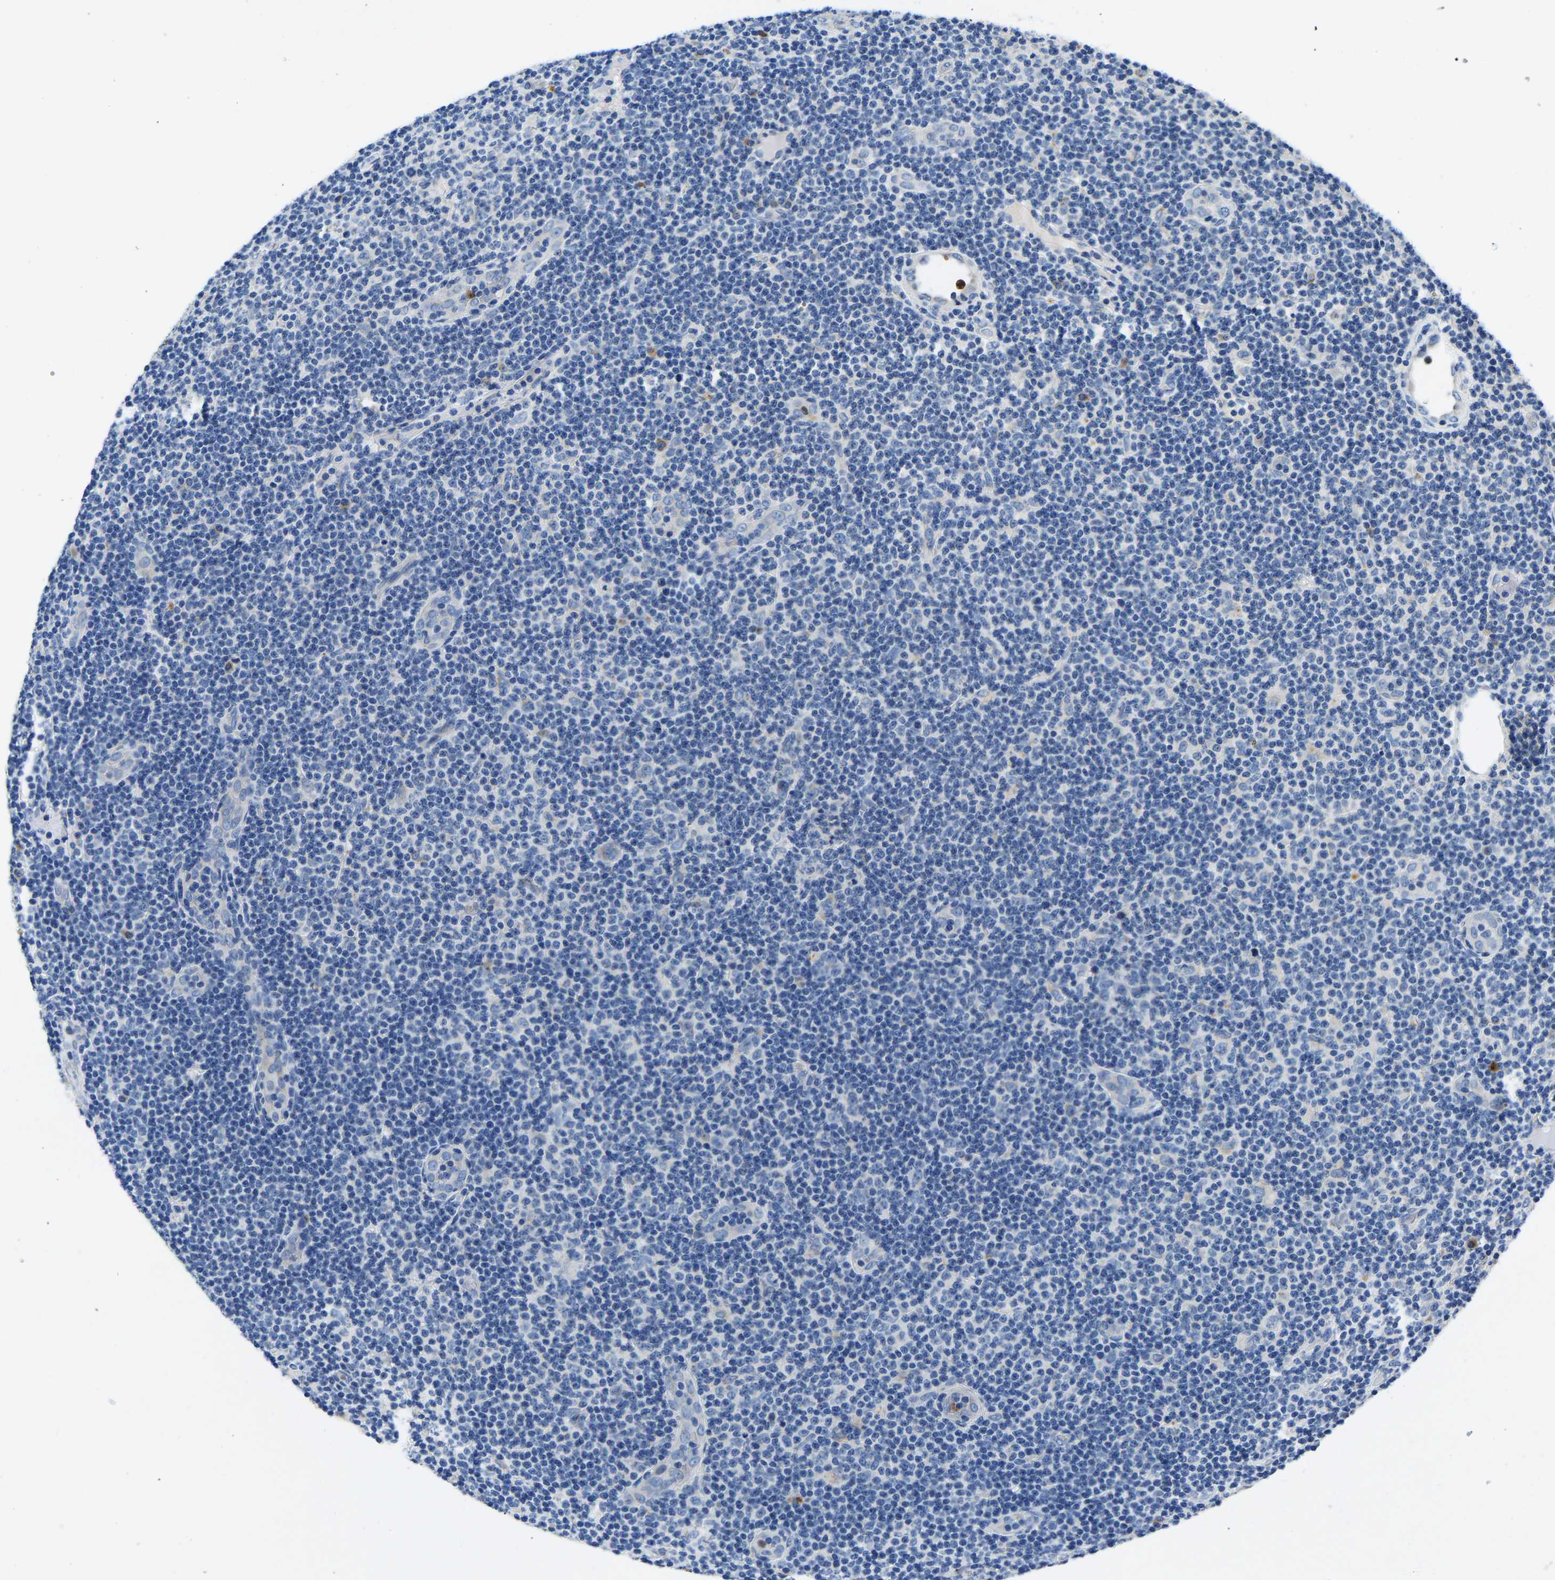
{"staining": {"intensity": "negative", "quantity": "none", "location": "none"}, "tissue": "lymphoma", "cell_type": "Tumor cells", "image_type": "cancer", "snomed": [{"axis": "morphology", "description": "Malignant lymphoma, non-Hodgkin's type, Low grade"}, {"axis": "topography", "description": "Lymph node"}], "caption": "This is an immunohistochemistry histopathology image of low-grade malignant lymphoma, non-Hodgkin's type. There is no staining in tumor cells.", "gene": "TOR1B", "patient": {"sex": "male", "age": 83}}